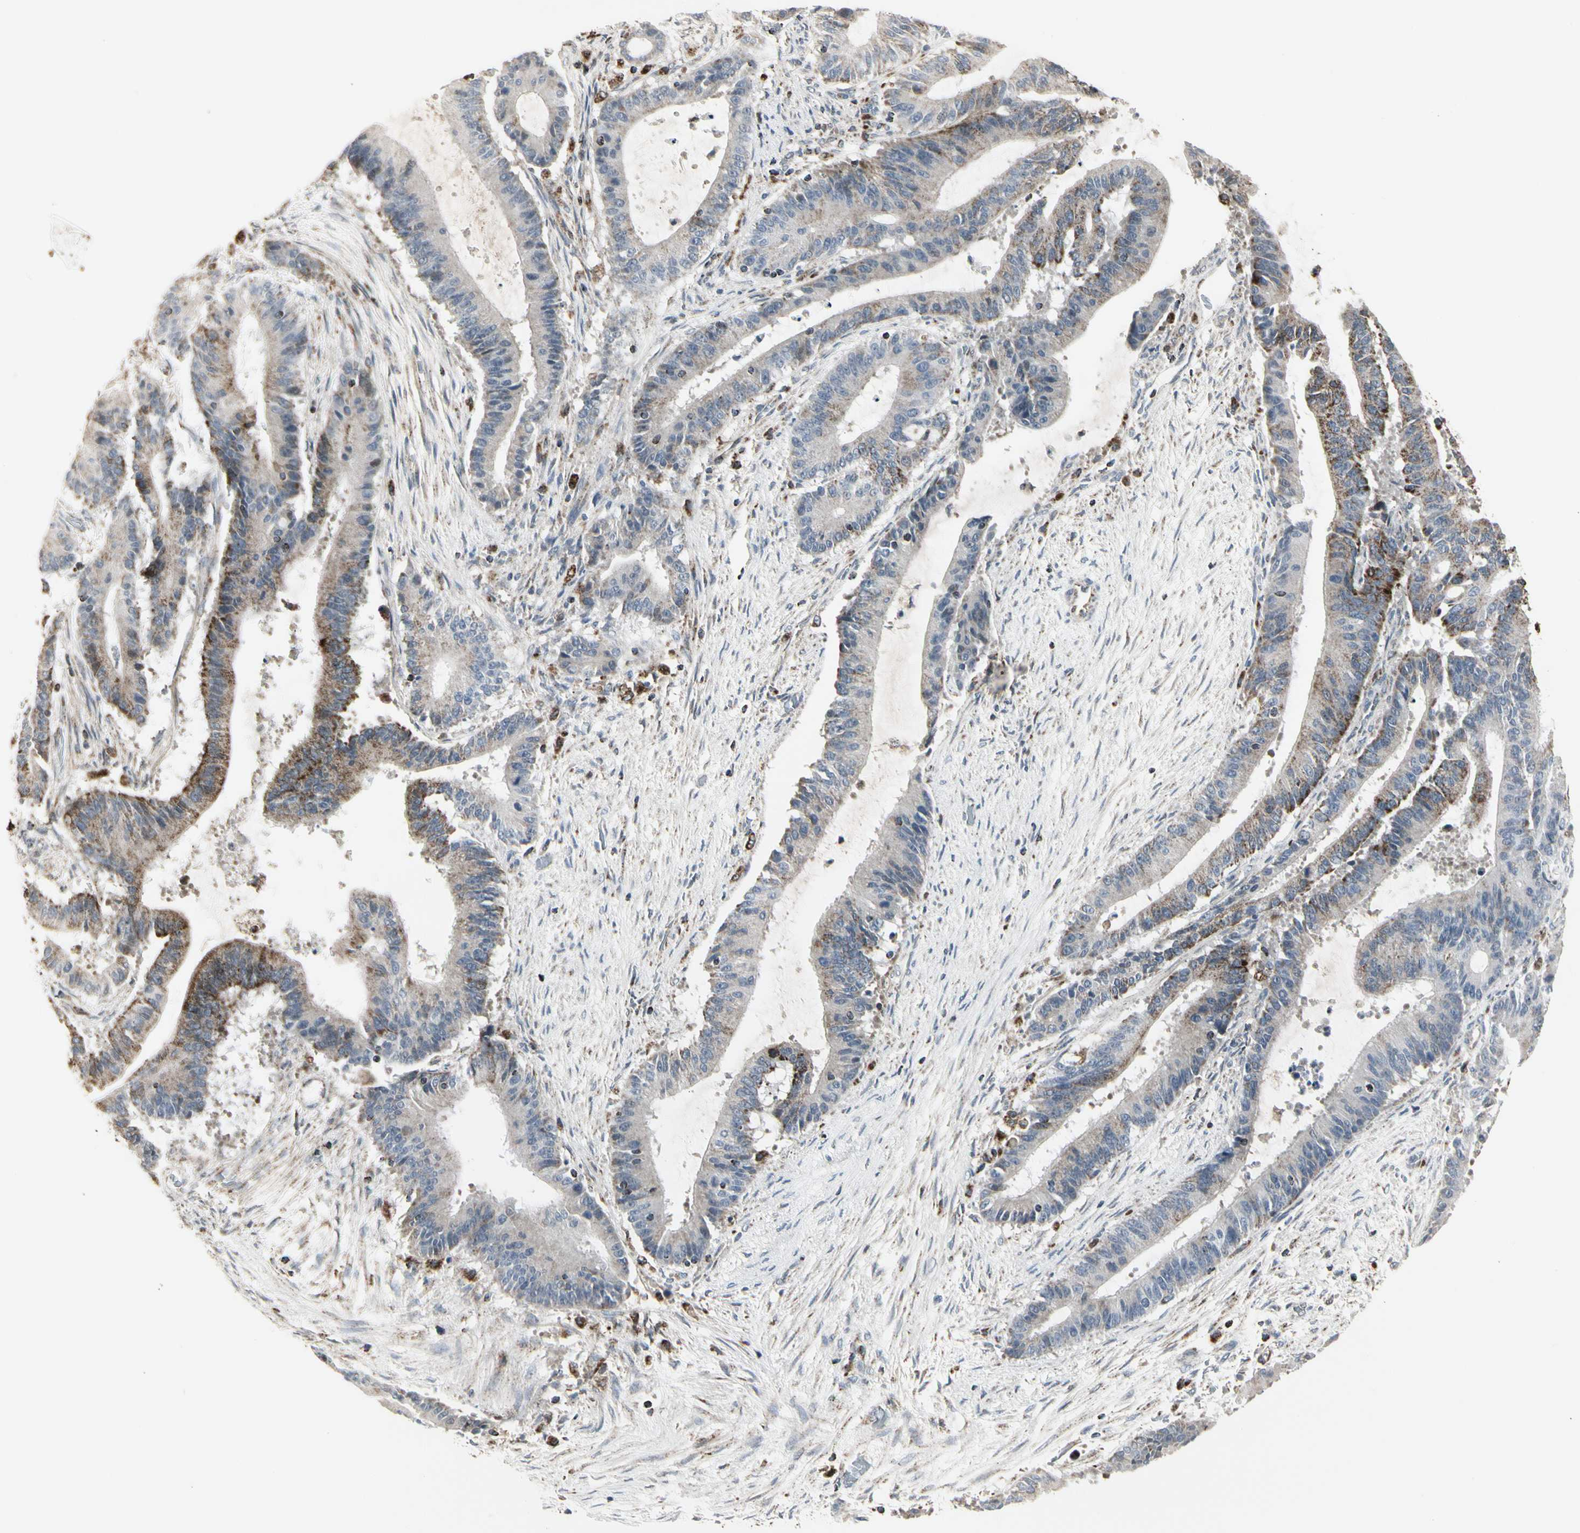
{"staining": {"intensity": "moderate", "quantity": "25%-75%", "location": "cytoplasmic/membranous"}, "tissue": "liver cancer", "cell_type": "Tumor cells", "image_type": "cancer", "snomed": [{"axis": "morphology", "description": "Cholangiocarcinoma"}, {"axis": "topography", "description": "Liver"}], "caption": "Immunohistochemical staining of liver cholangiocarcinoma exhibits medium levels of moderate cytoplasmic/membranous protein expression in about 25%-75% of tumor cells.", "gene": "TMEM176A", "patient": {"sex": "female", "age": 73}}